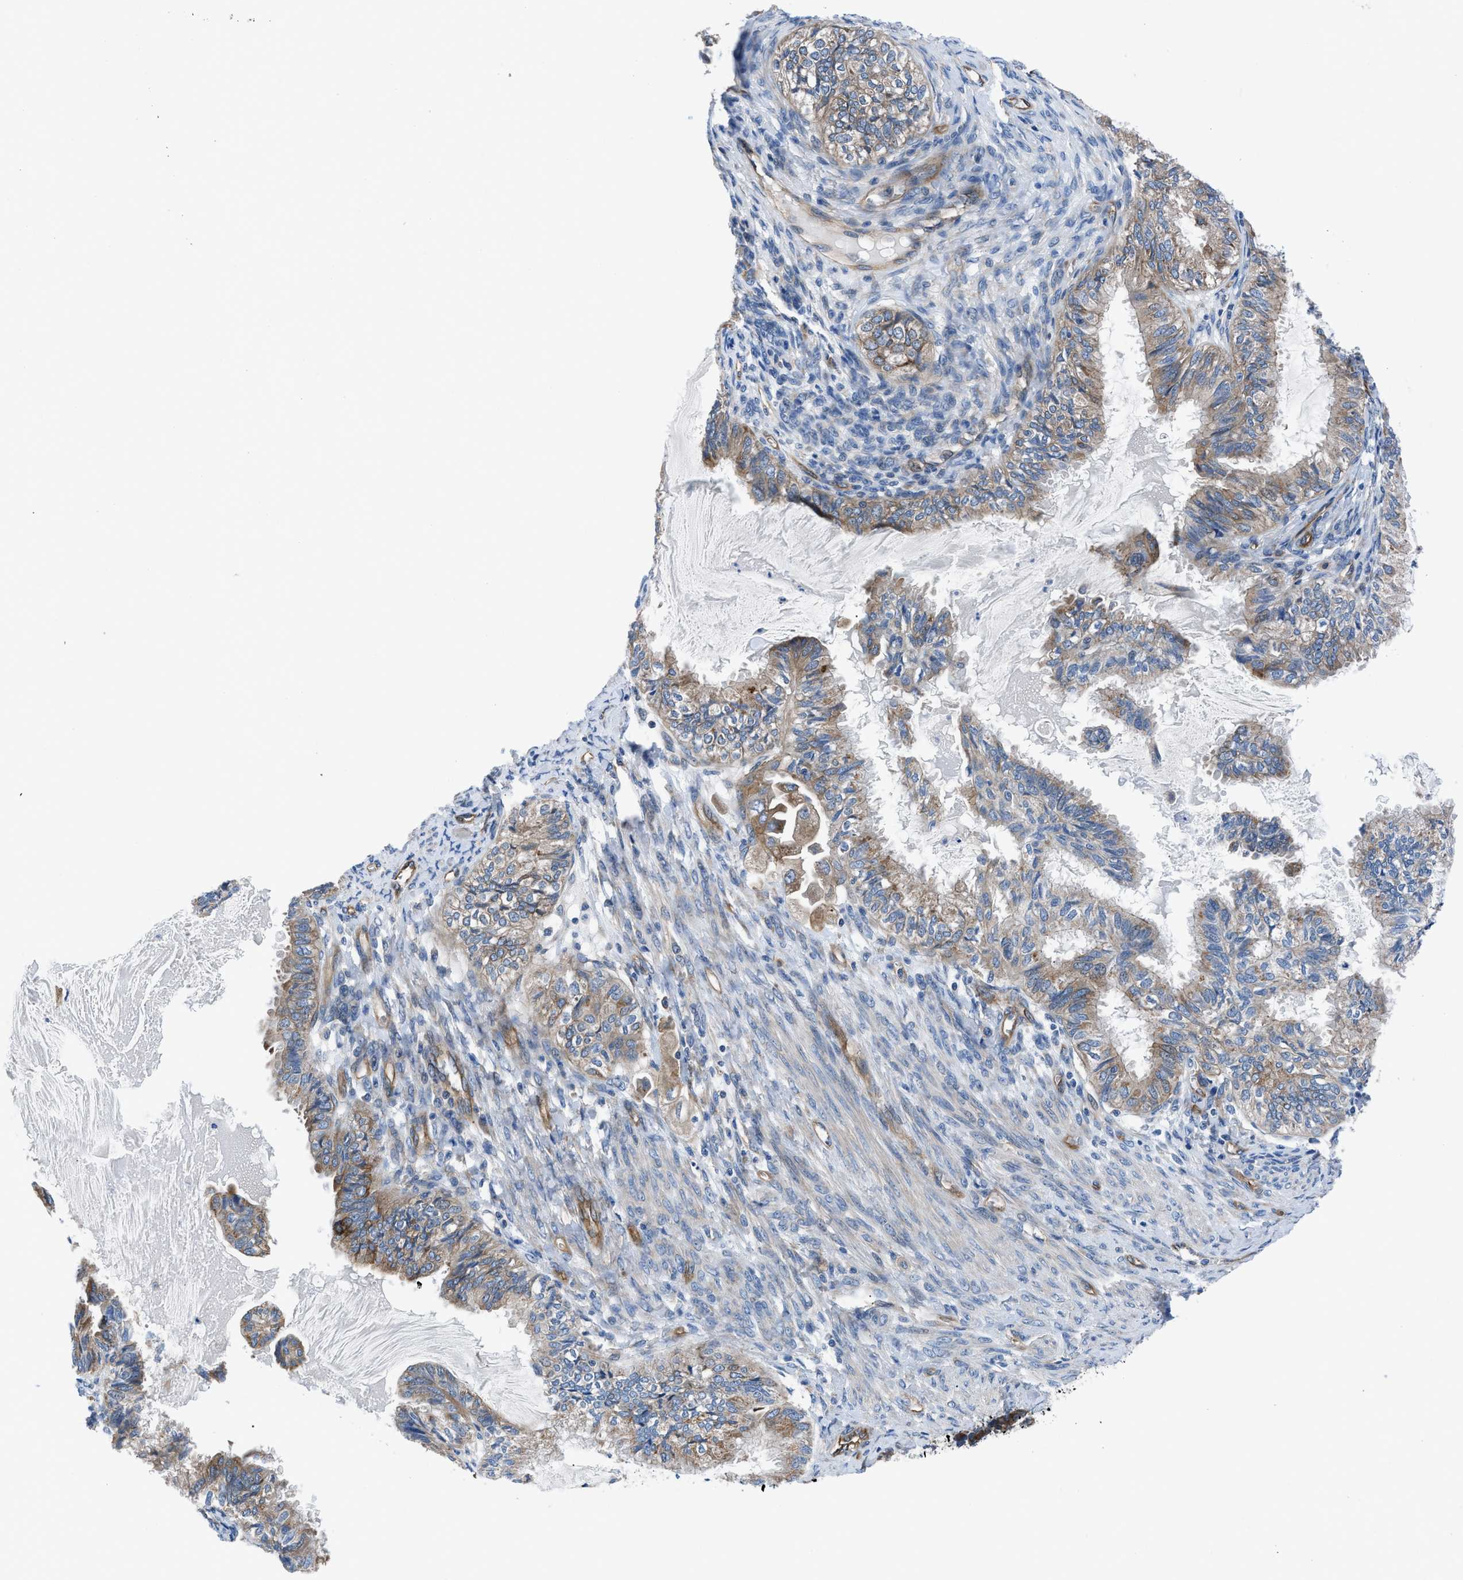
{"staining": {"intensity": "moderate", "quantity": "25%-75%", "location": "cytoplasmic/membranous"}, "tissue": "cervical cancer", "cell_type": "Tumor cells", "image_type": "cancer", "snomed": [{"axis": "morphology", "description": "Normal tissue, NOS"}, {"axis": "morphology", "description": "Adenocarcinoma, NOS"}, {"axis": "topography", "description": "Cervix"}, {"axis": "topography", "description": "Endometrium"}], "caption": "Protein expression analysis of human cervical cancer reveals moderate cytoplasmic/membranous staining in approximately 25%-75% of tumor cells.", "gene": "TRIP4", "patient": {"sex": "female", "age": 86}}